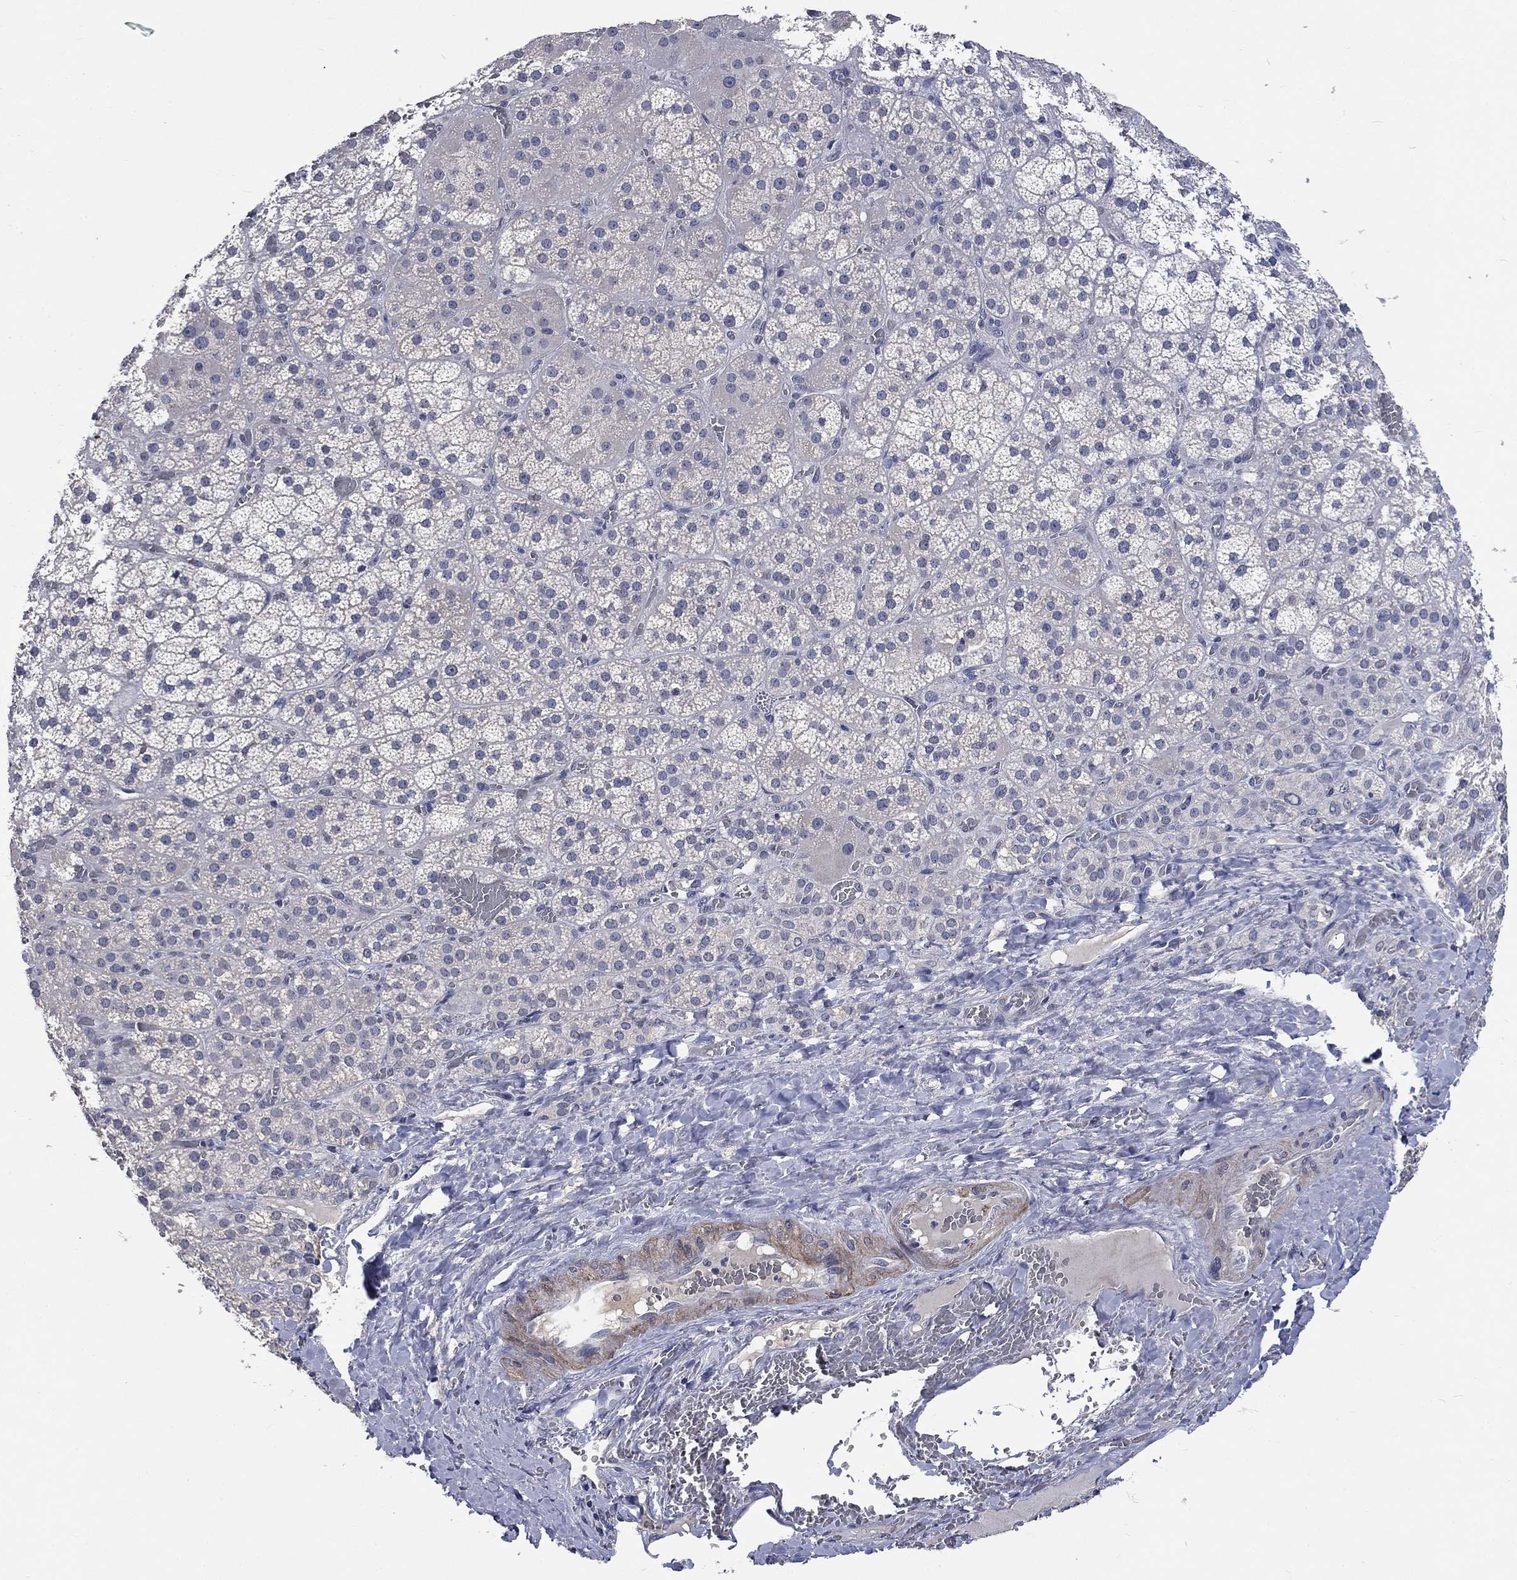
{"staining": {"intensity": "negative", "quantity": "none", "location": "none"}, "tissue": "adrenal gland", "cell_type": "Glandular cells", "image_type": "normal", "snomed": [{"axis": "morphology", "description": "Normal tissue, NOS"}, {"axis": "topography", "description": "Adrenal gland"}], "caption": "The photomicrograph demonstrates no significant expression in glandular cells of adrenal gland.", "gene": "ZBTB18", "patient": {"sex": "male", "age": 57}}